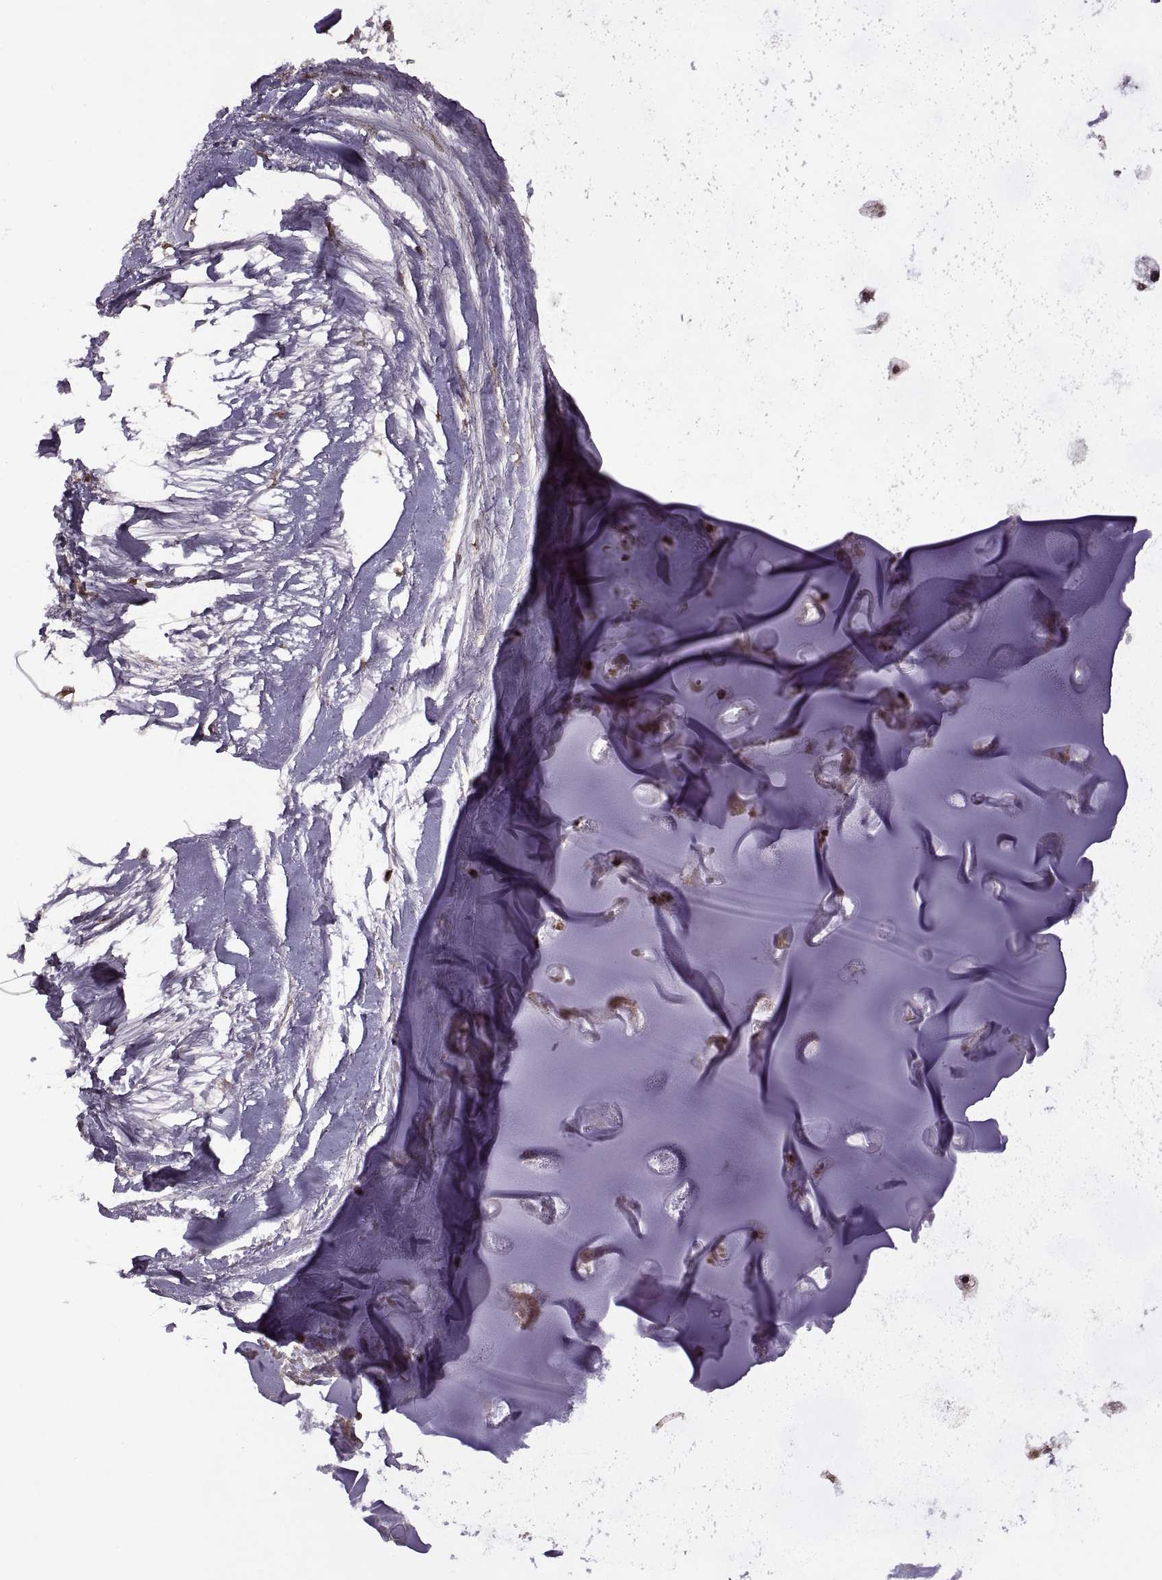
{"staining": {"intensity": "moderate", "quantity": "25%-75%", "location": "cytoplasmic/membranous"}, "tissue": "soft tissue", "cell_type": "Chondrocytes", "image_type": "normal", "snomed": [{"axis": "morphology", "description": "Normal tissue, NOS"}, {"axis": "morphology", "description": "Squamous cell carcinoma, NOS"}, {"axis": "topography", "description": "Cartilage tissue"}, {"axis": "topography", "description": "Lung"}], "caption": "Protein expression analysis of benign soft tissue demonstrates moderate cytoplasmic/membranous staining in approximately 25%-75% of chondrocytes. (Stains: DAB in brown, nuclei in blue, Microscopy: brightfield microscopy at high magnification).", "gene": "PTOV1", "patient": {"sex": "male", "age": 66}}